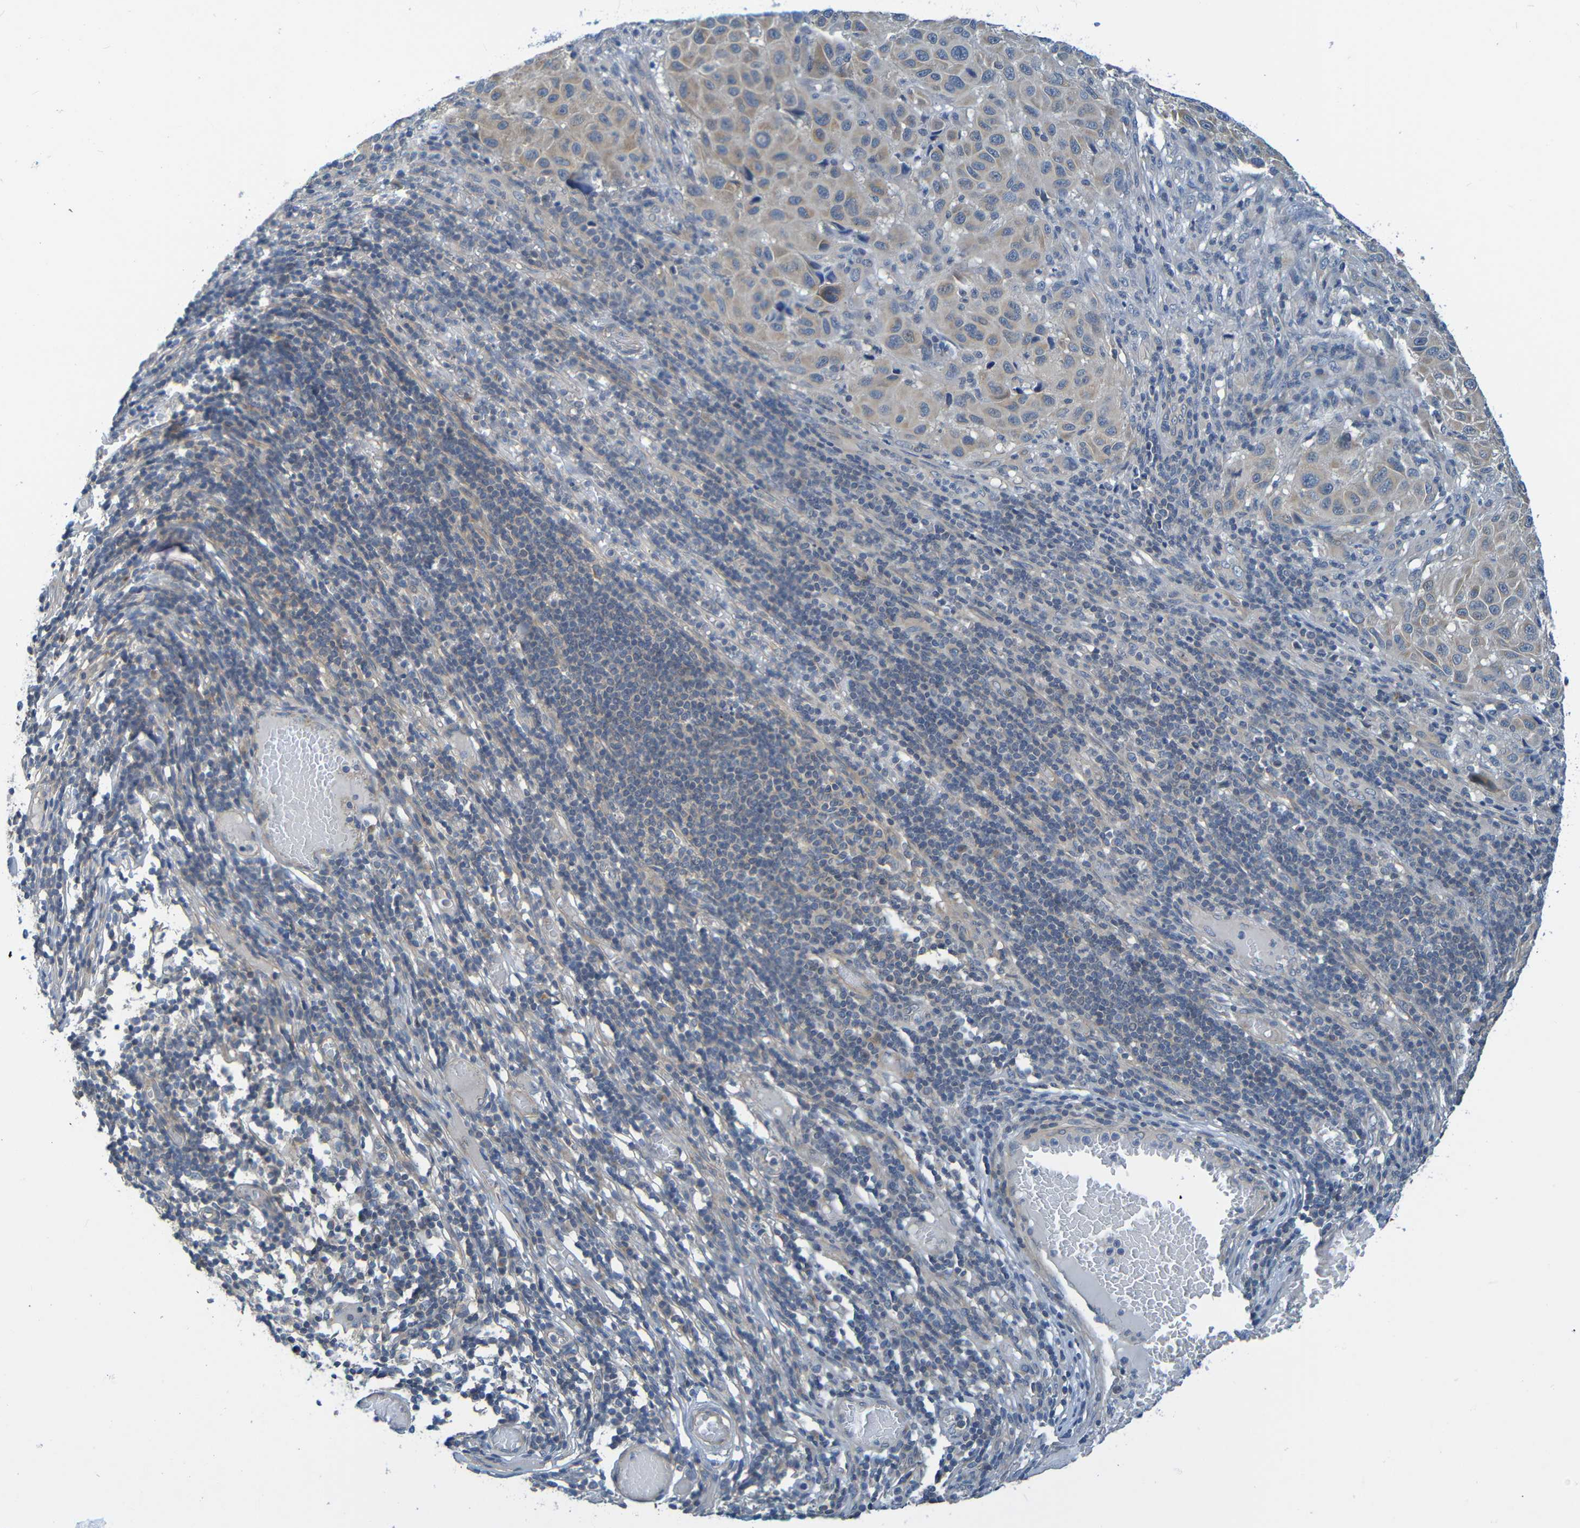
{"staining": {"intensity": "weak", "quantity": ">75%", "location": "cytoplasmic/membranous"}, "tissue": "melanoma", "cell_type": "Tumor cells", "image_type": "cancer", "snomed": [{"axis": "morphology", "description": "Malignant melanoma, Metastatic site"}, {"axis": "topography", "description": "Lymph node"}], "caption": "Immunohistochemistry photomicrograph of malignant melanoma (metastatic site) stained for a protein (brown), which shows low levels of weak cytoplasmic/membranous expression in about >75% of tumor cells.", "gene": "CYP4F2", "patient": {"sex": "male", "age": 61}}